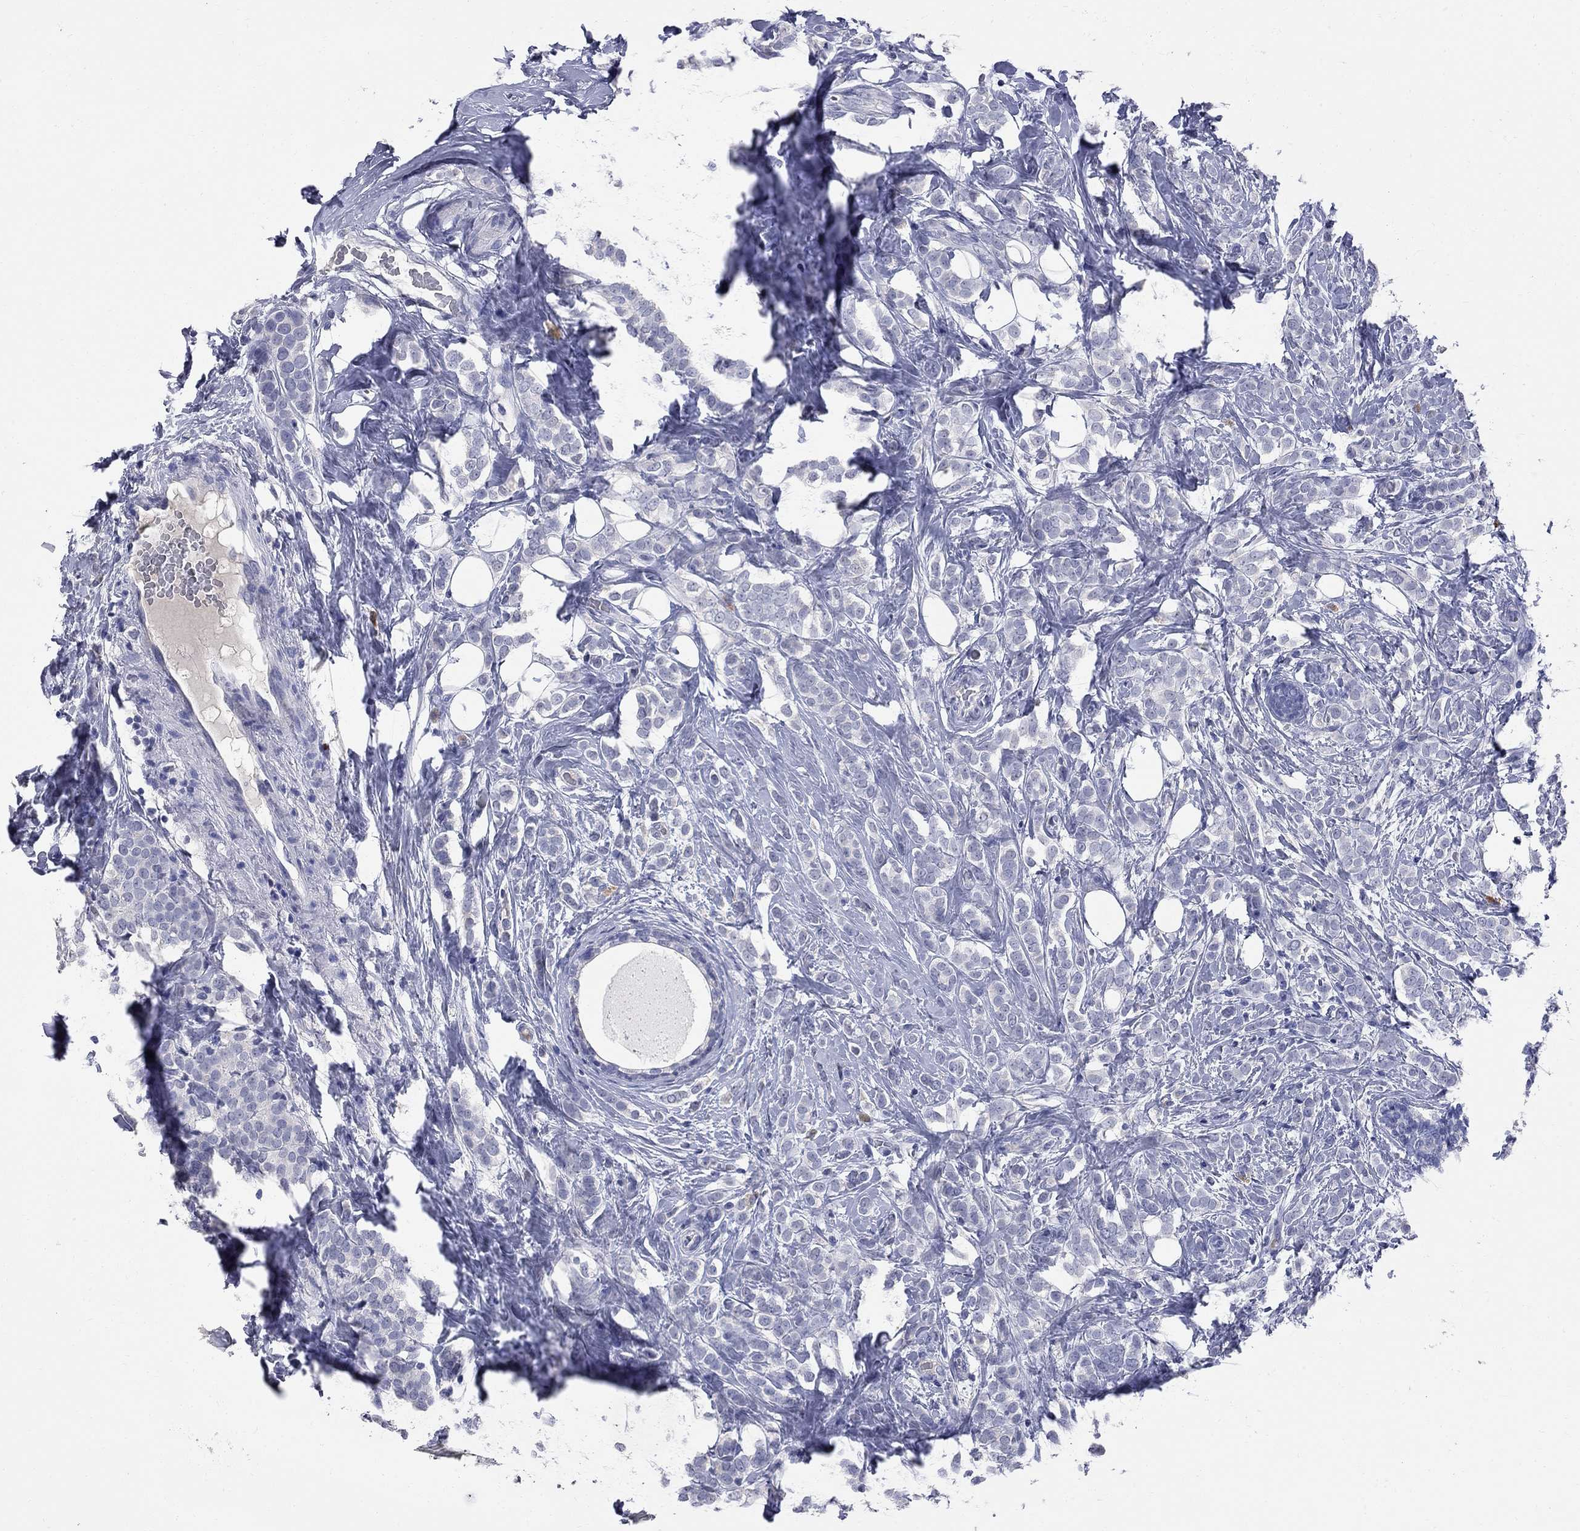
{"staining": {"intensity": "negative", "quantity": "none", "location": "none"}, "tissue": "breast cancer", "cell_type": "Tumor cells", "image_type": "cancer", "snomed": [{"axis": "morphology", "description": "Lobular carcinoma"}, {"axis": "topography", "description": "Breast"}], "caption": "Protein analysis of breast lobular carcinoma demonstrates no significant positivity in tumor cells.", "gene": "FAM221B", "patient": {"sex": "female", "age": 49}}